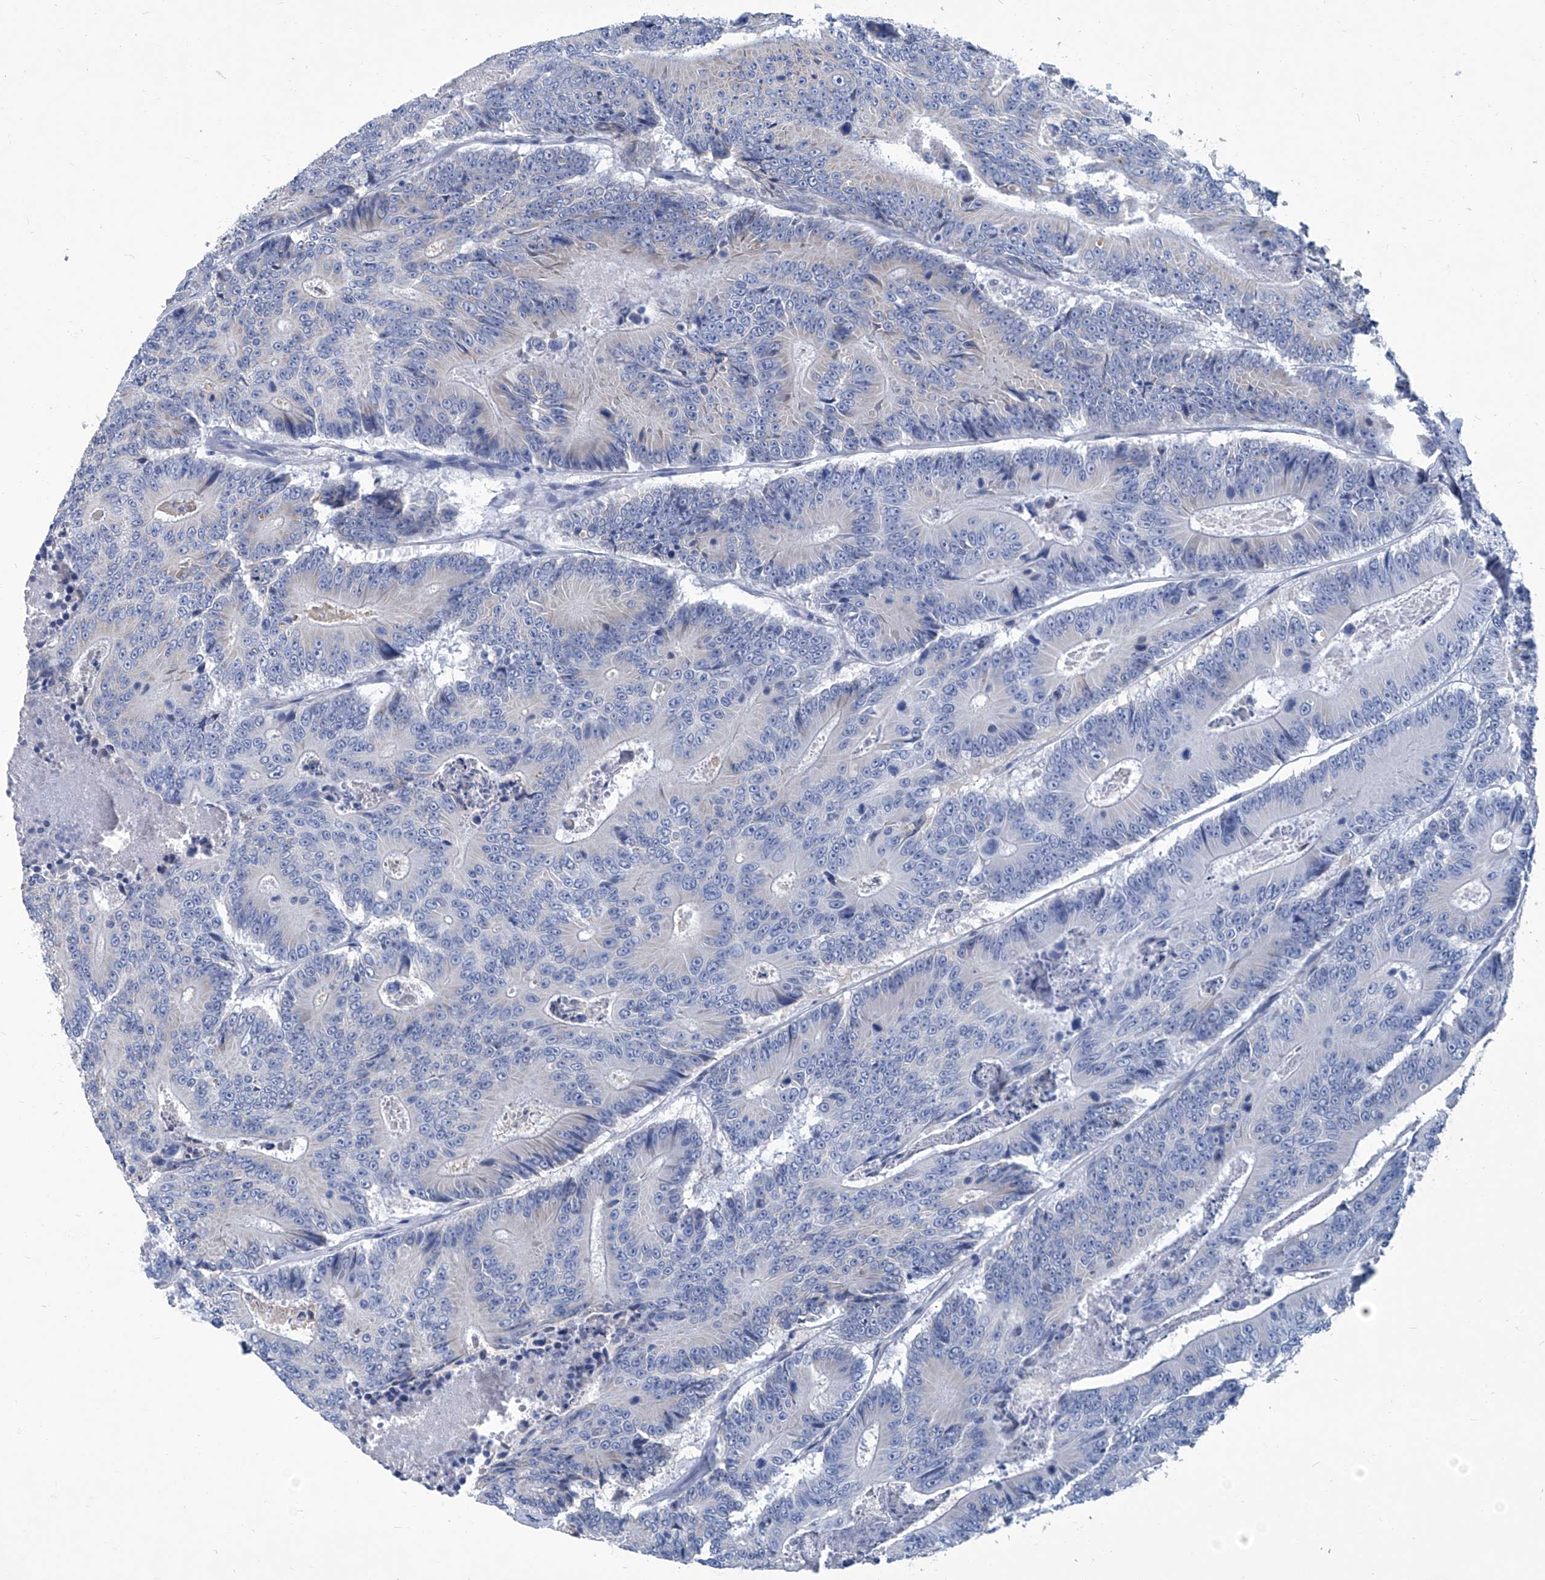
{"staining": {"intensity": "negative", "quantity": "none", "location": "none"}, "tissue": "colorectal cancer", "cell_type": "Tumor cells", "image_type": "cancer", "snomed": [{"axis": "morphology", "description": "Adenocarcinoma, NOS"}, {"axis": "topography", "description": "Colon"}], "caption": "Immunohistochemistry (IHC) of colorectal cancer (adenocarcinoma) exhibits no positivity in tumor cells. Nuclei are stained in blue.", "gene": "MTARC1", "patient": {"sex": "male", "age": 83}}